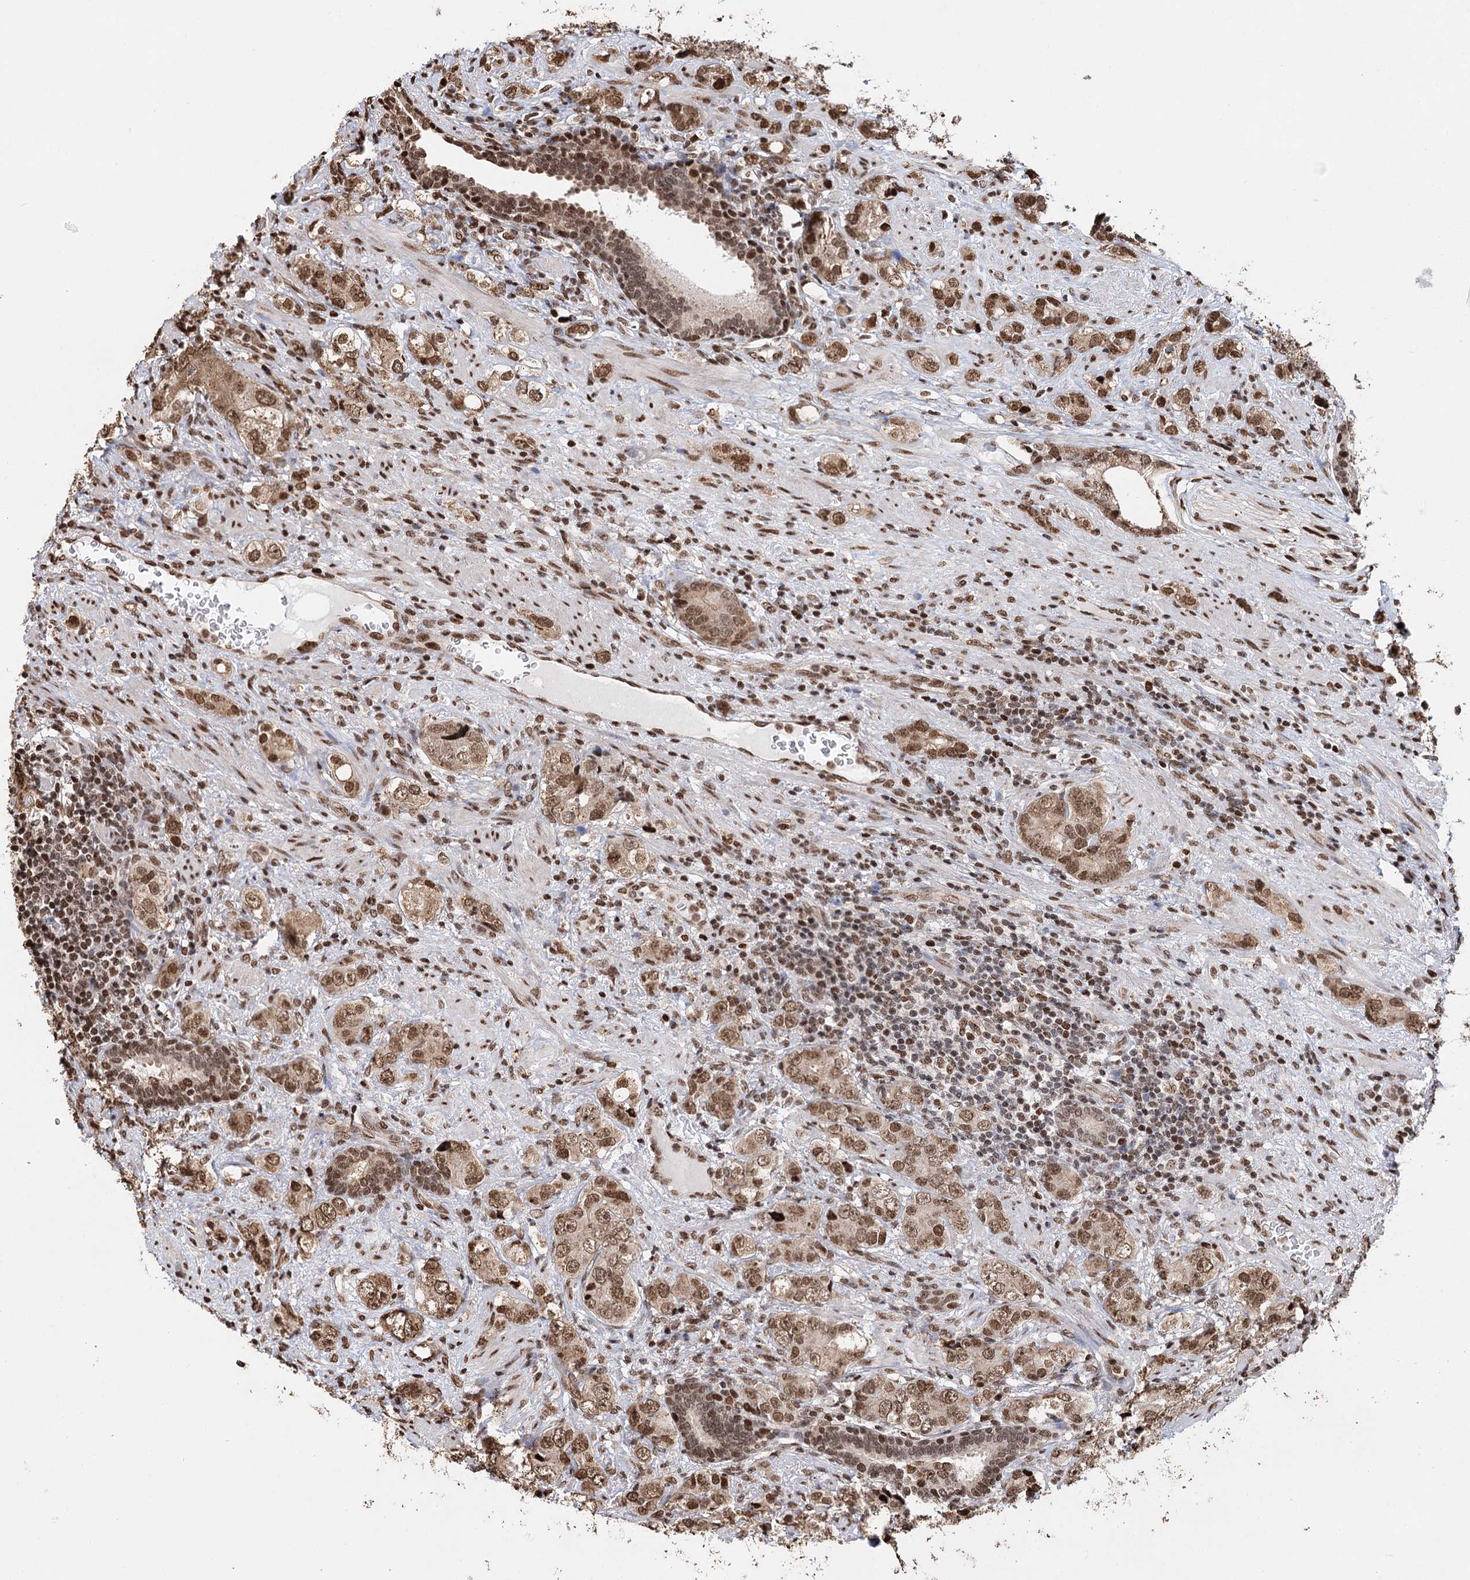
{"staining": {"intensity": "moderate", "quantity": ">75%", "location": "nuclear"}, "tissue": "prostate cancer", "cell_type": "Tumor cells", "image_type": "cancer", "snomed": [{"axis": "morphology", "description": "Adenocarcinoma, High grade"}, {"axis": "topography", "description": "Prostate"}], "caption": "Immunohistochemistry micrograph of prostate cancer stained for a protein (brown), which reveals medium levels of moderate nuclear staining in about >75% of tumor cells.", "gene": "RPS27A", "patient": {"sex": "male", "age": 63}}